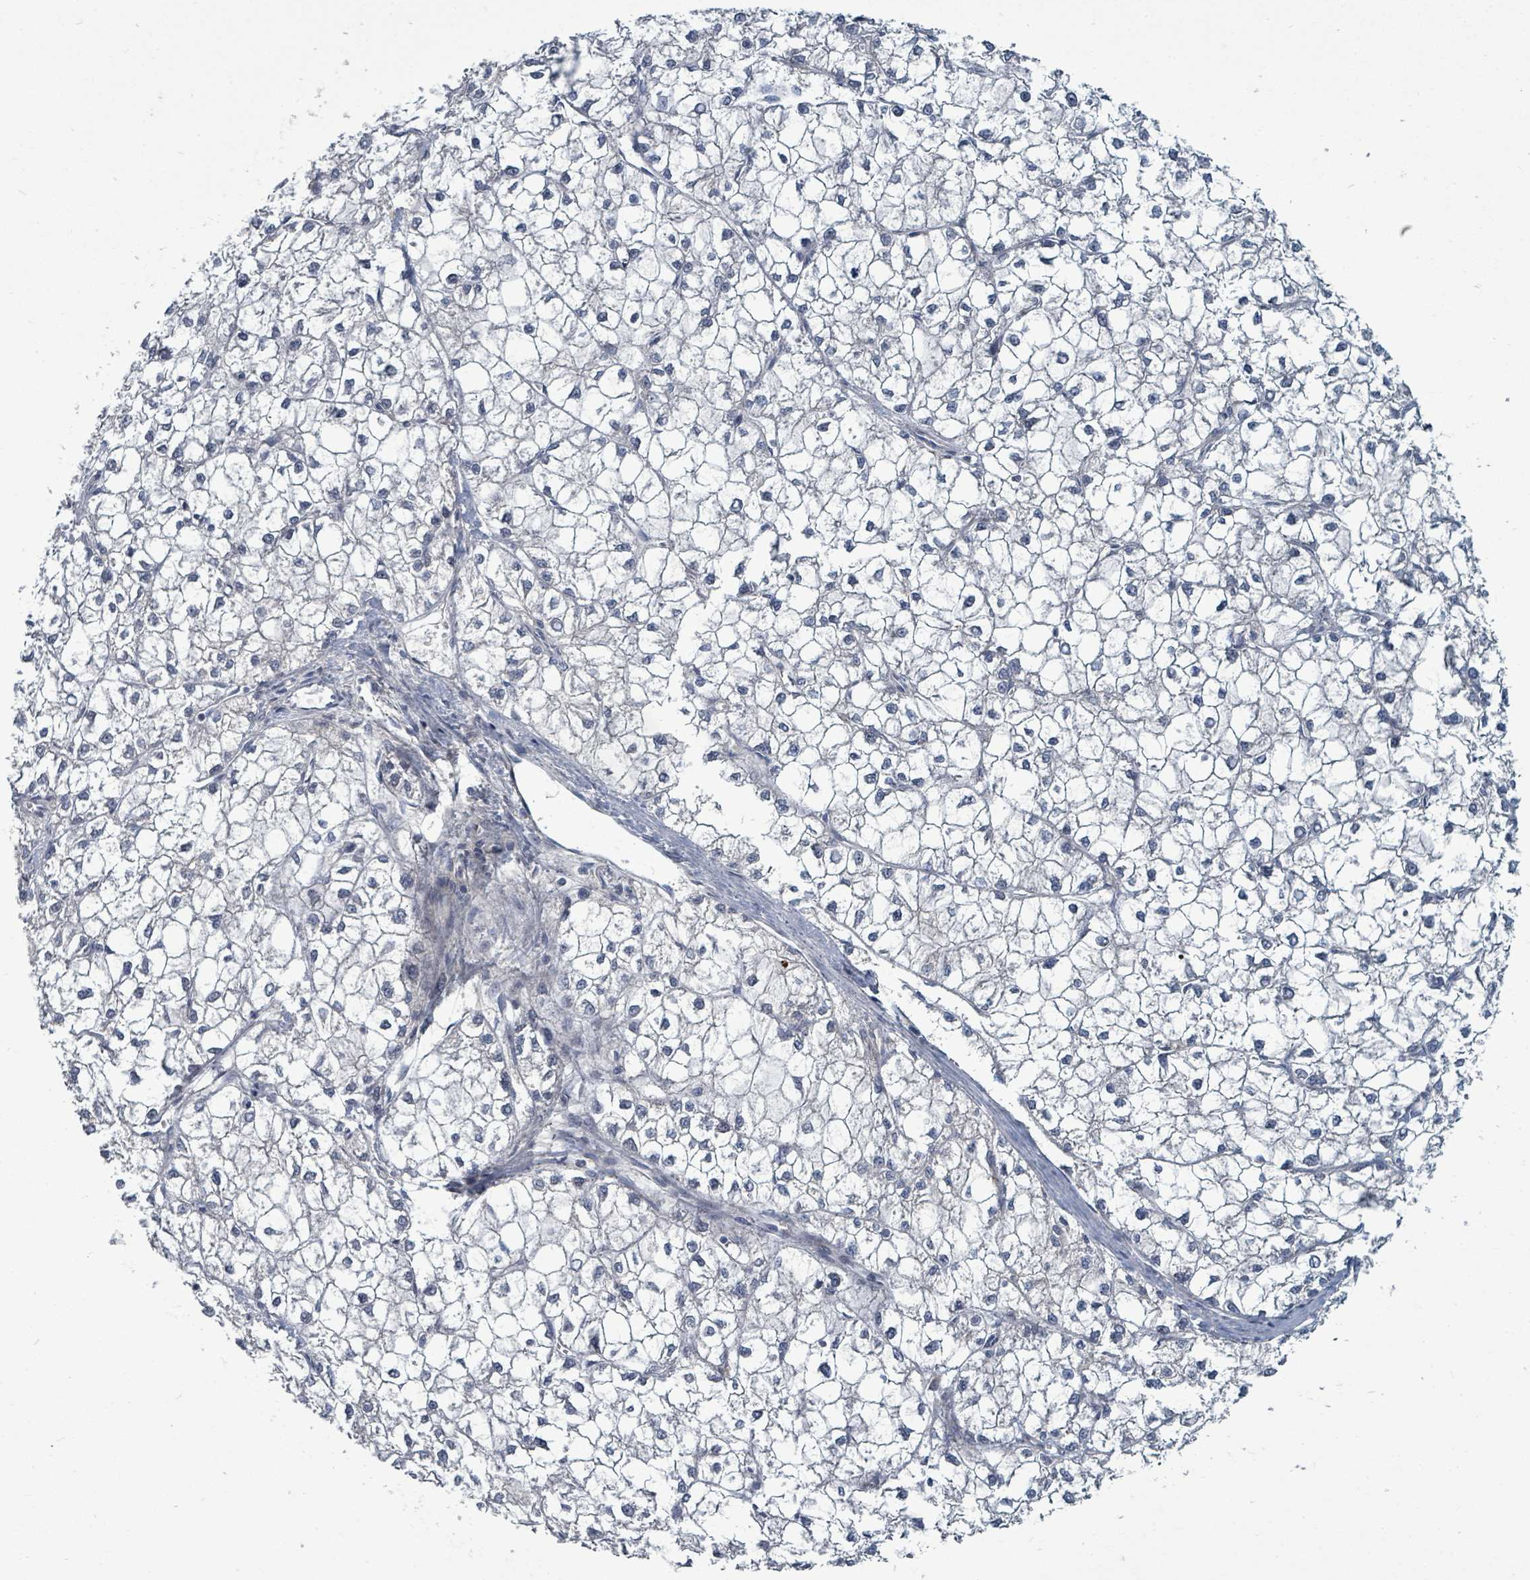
{"staining": {"intensity": "negative", "quantity": "none", "location": "none"}, "tissue": "liver cancer", "cell_type": "Tumor cells", "image_type": "cancer", "snomed": [{"axis": "morphology", "description": "Carcinoma, Hepatocellular, NOS"}, {"axis": "topography", "description": "Liver"}], "caption": "DAB (3,3'-diaminobenzidine) immunohistochemical staining of human liver hepatocellular carcinoma reveals no significant expression in tumor cells.", "gene": "TRDMT1", "patient": {"sex": "female", "age": 43}}